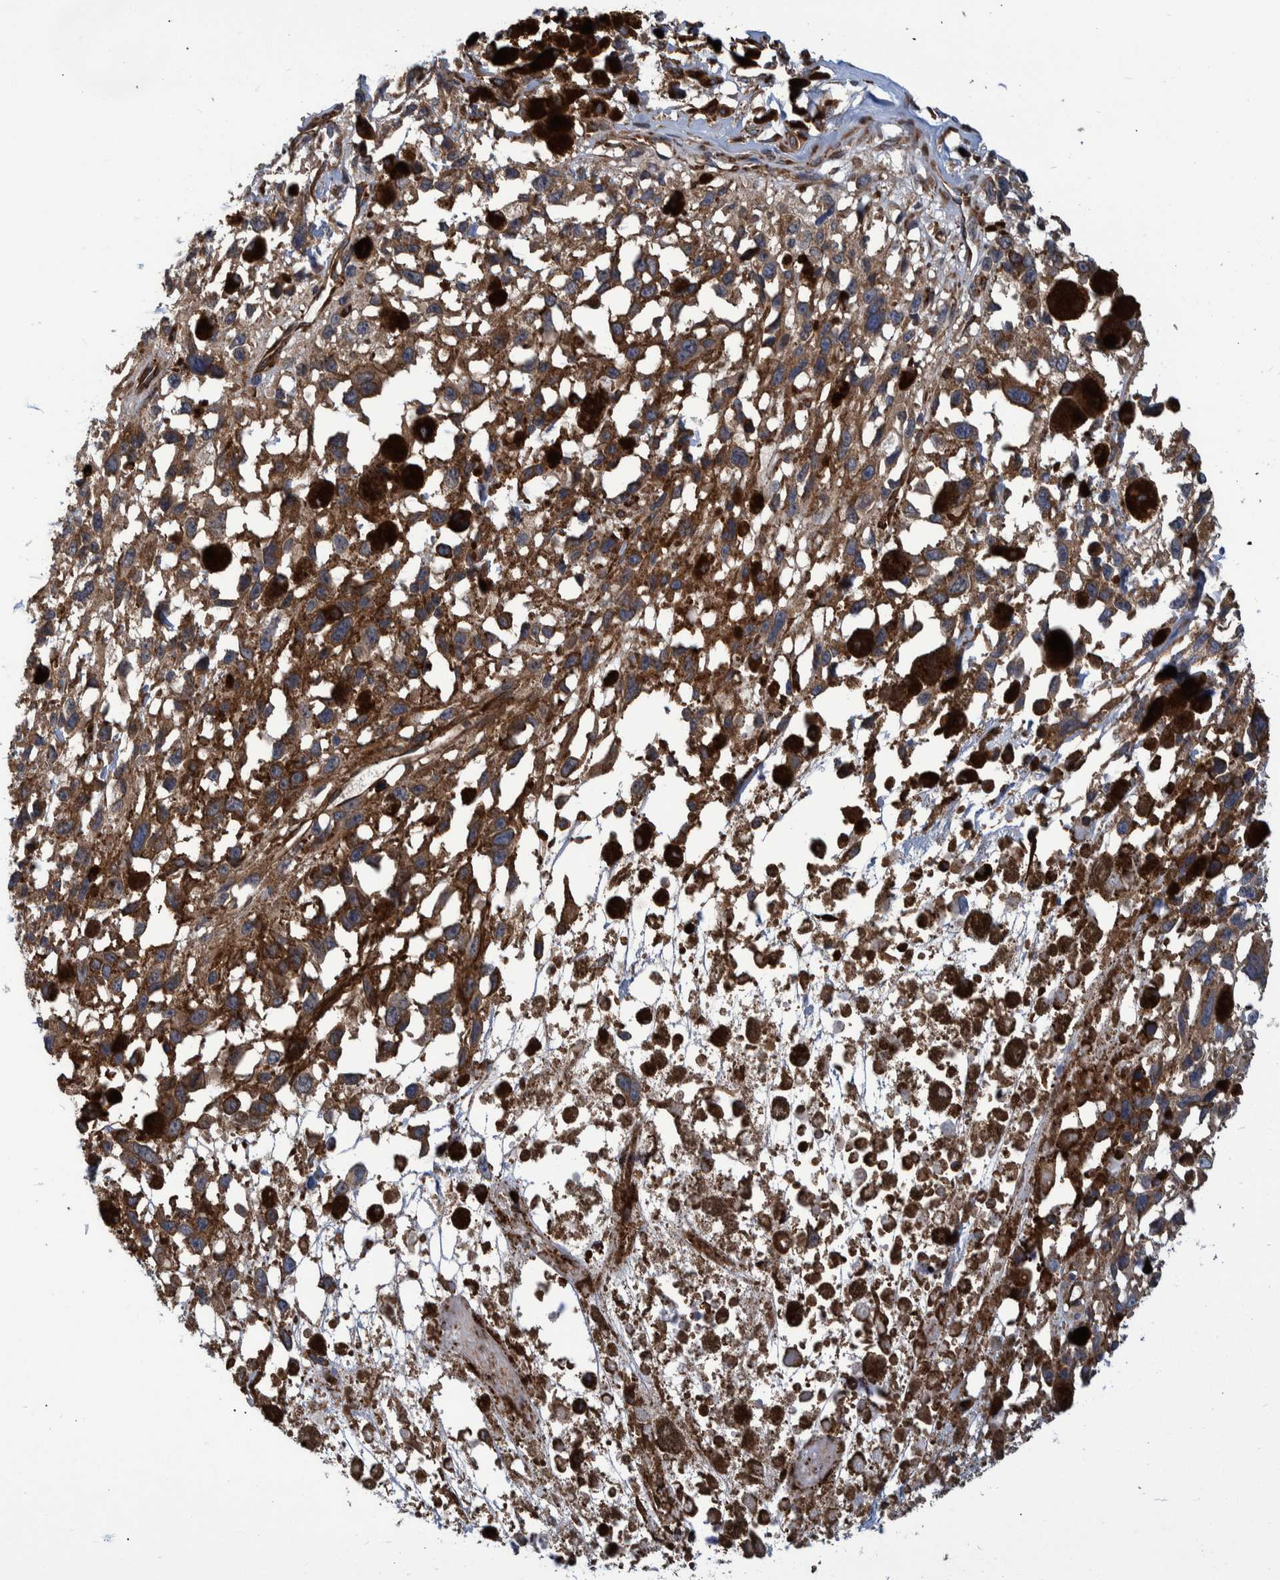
{"staining": {"intensity": "moderate", "quantity": ">75%", "location": "cytoplasmic/membranous"}, "tissue": "melanoma", "cell_type": "Tumor cells", "image_type": "cancer", "snomed": [{"axis": "morphology", "description": "Malignant melanoma, Metastatic site"}, {"axis": "topography", "description": "Lymph node"}], "caption": "Immunohistochemical staining of melanoma reveals medium levels of moderate cytoplasmic/membranous protein expression in approximately >75% of tumor cells. The staining was performed using DAB (3,3'-diaminobenzidine) to visualize the protein expression in brown, while the nuclei were stained in blue with hematoxylin (Magnification: 20x).", "gene": "SPAG5", "patient": {"sex": "male", "age": 59}}